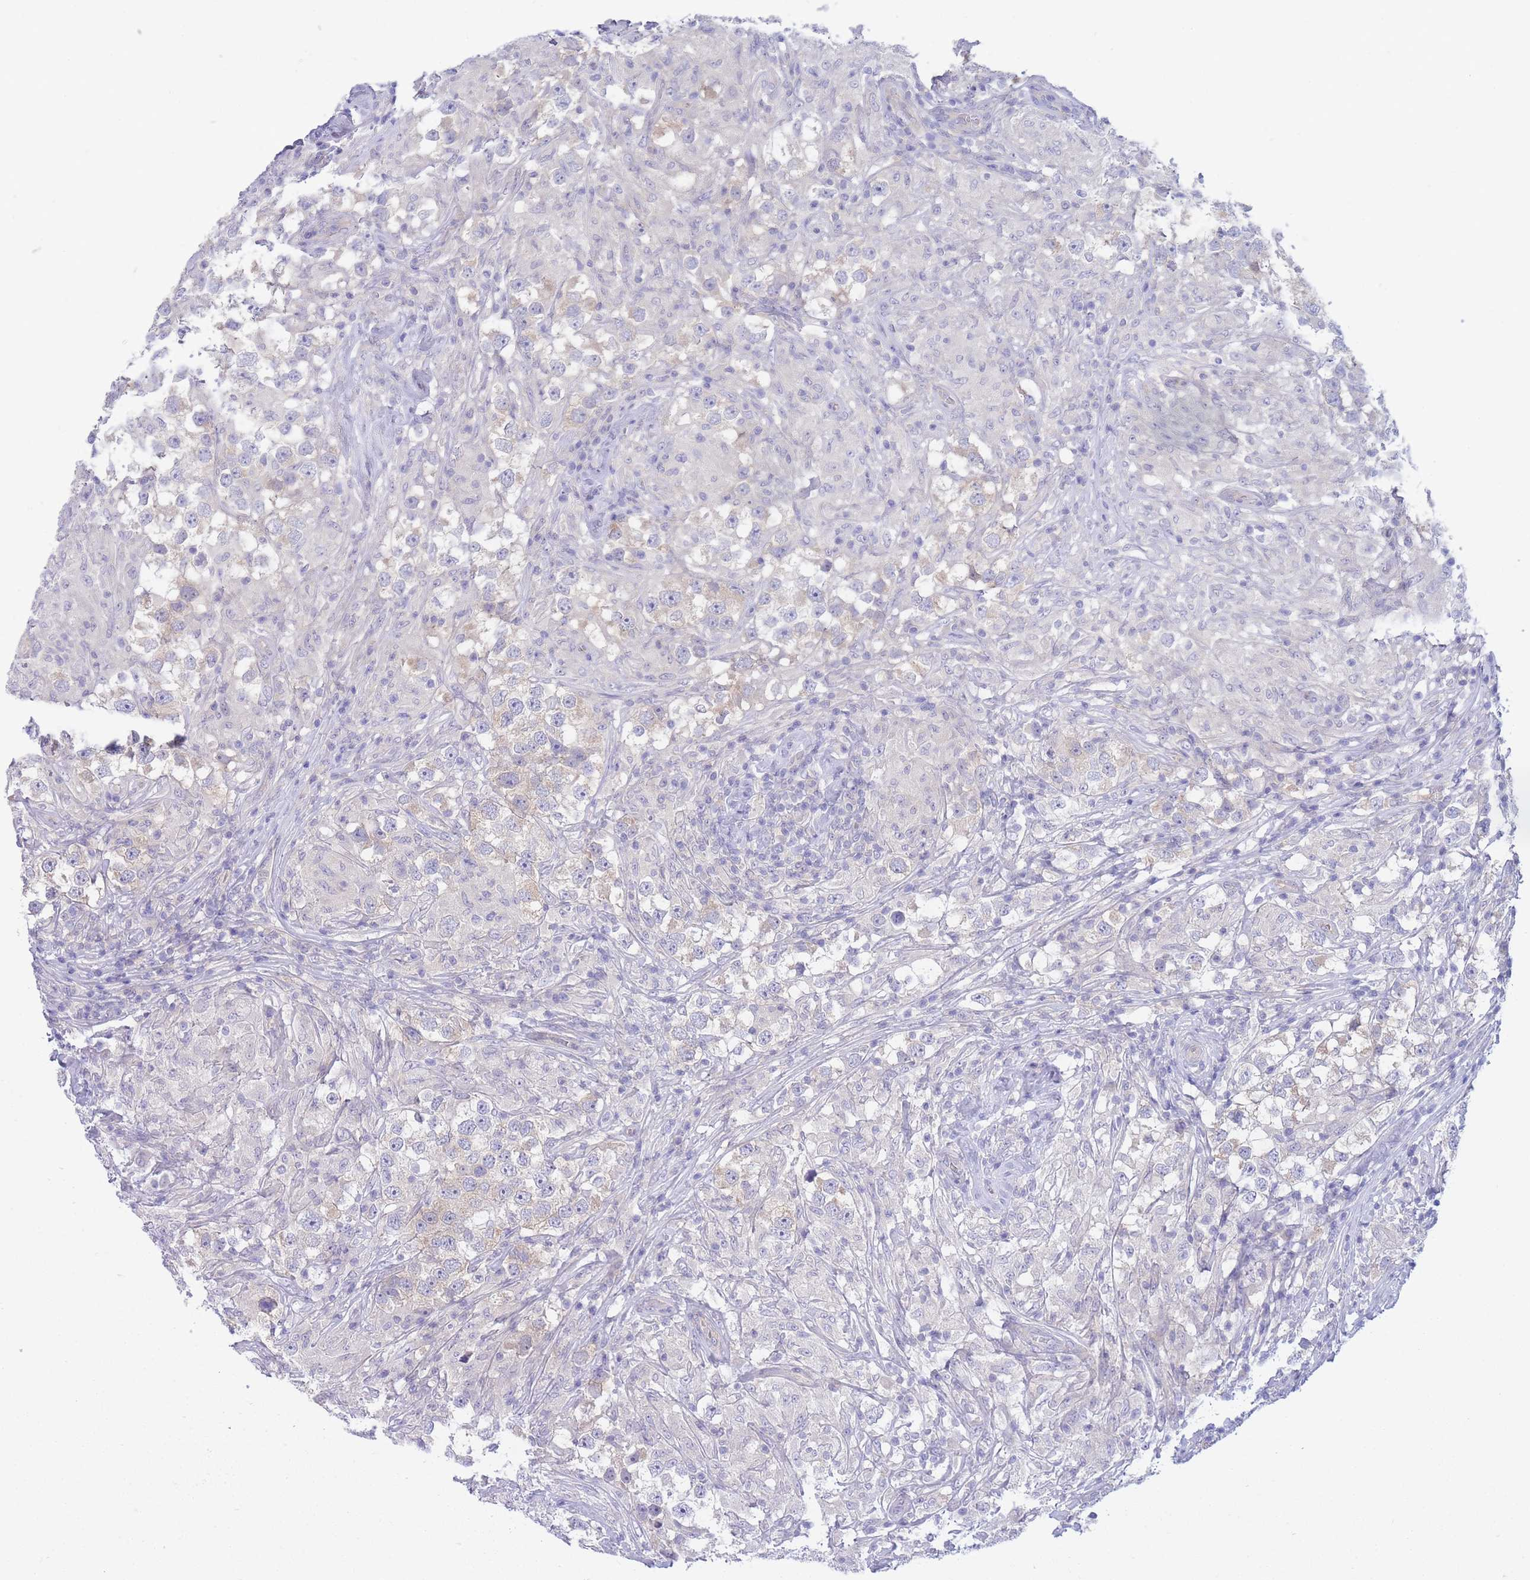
{"staining": {"intensity": "negative", "quantity": "none", "location": "none"}, "tissue": "testis cancer", "cell_type": "Tumor cells", "image_type": "cancer", "snomed": [{"axis": "morphology", "description": "Seminoma, NOS"}, {"axis": "topography", "description": "Testis"}], "caption": "Tumor cells show no significant protein staining in testis seminoma.", "gene": "SUGT1", "patient": {"sex": "male", "age": 46}}